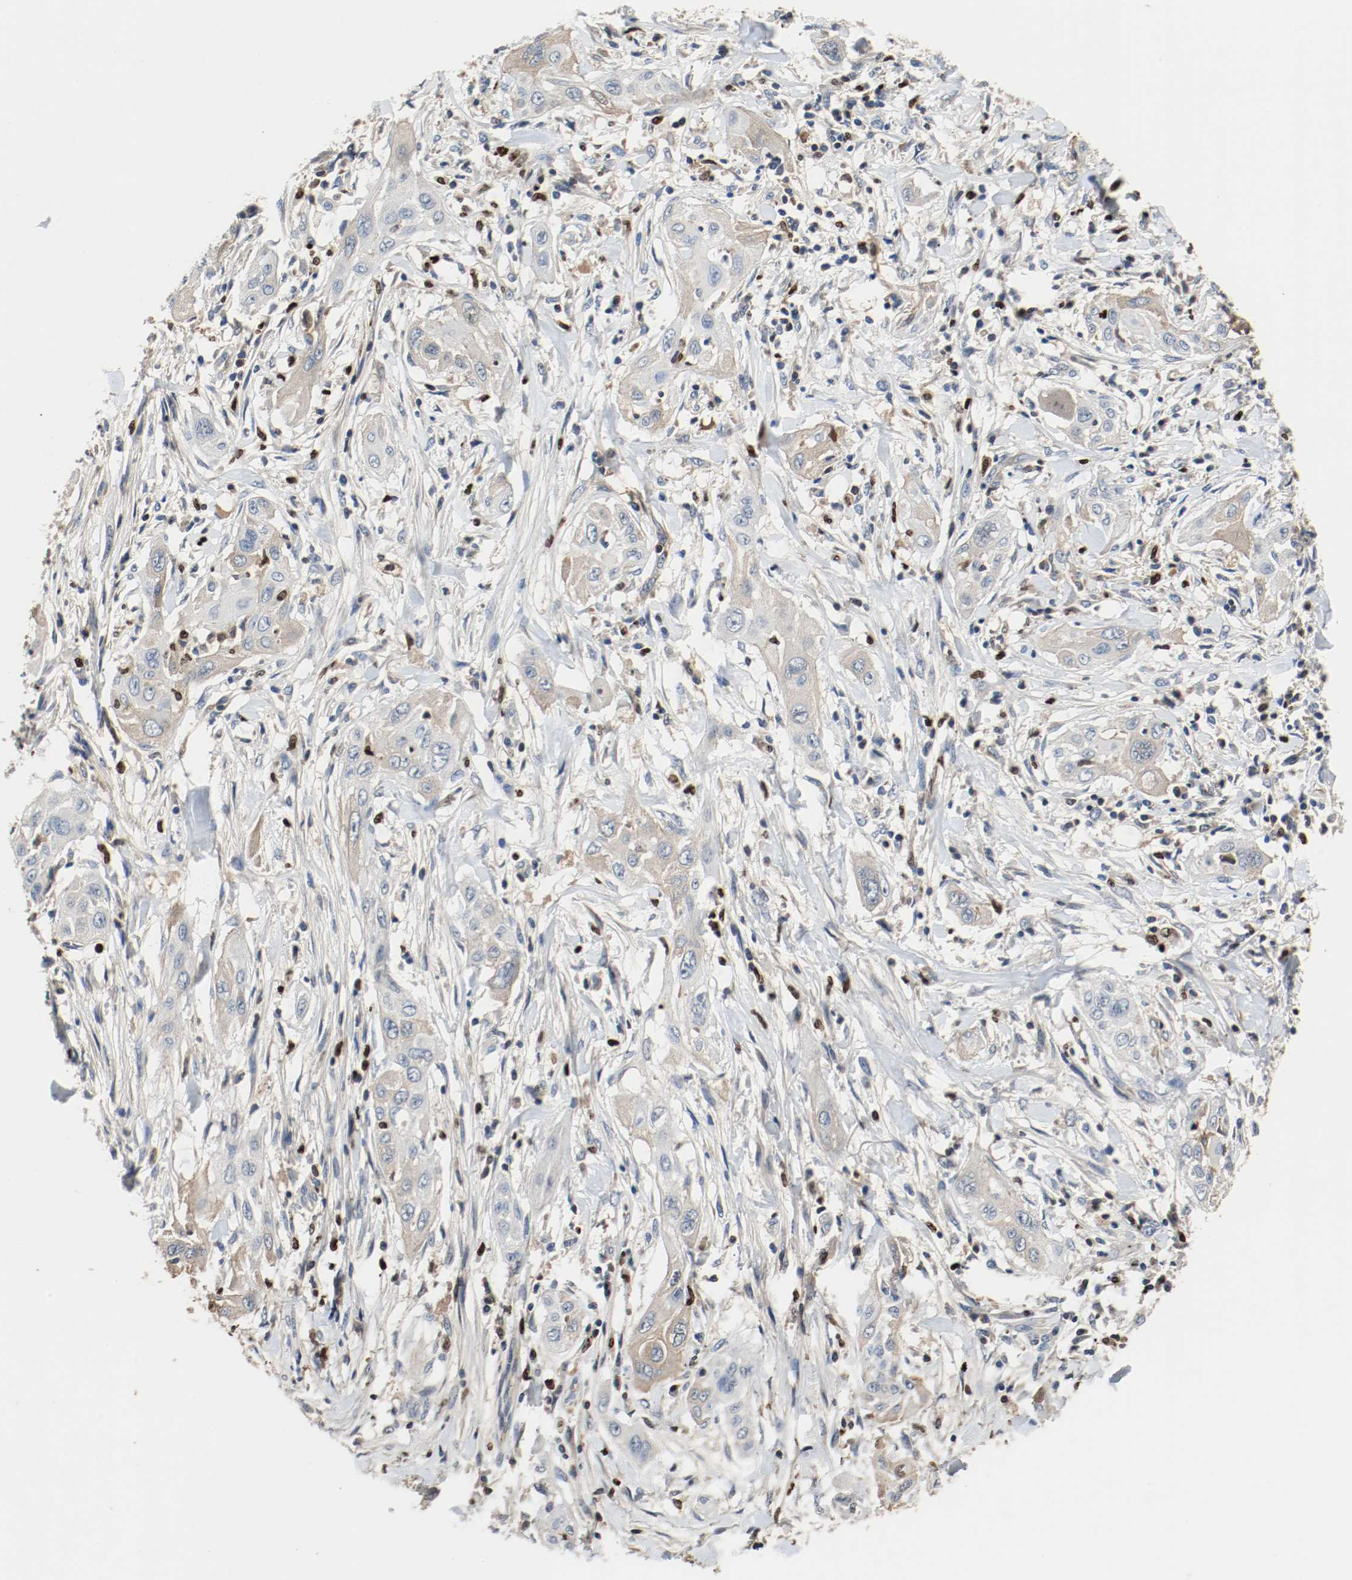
{"staining": {"intensity": "weak", "quantity": "25%-75%", "location": "cytoplasmic/membranous"}, "tissue": "lung cancer", "cell_type": "Tumor cells", "image_type": "cancer", "snomed": [{"axis": "morphology", "description": "Squamous cell carcinoma, NOS"}, {"axis": "topography", "description": "Lung"}], "caption": "A histopathology image showing weak cytoplasmic/membranous staining in approximately 25%-75% of tumor cells in lung cancer (squamous cell carcinoma), as visualized by brown immunohistochemical staining.", "gene": "BLK", "patient": {"sex": "female", "age": 47}}